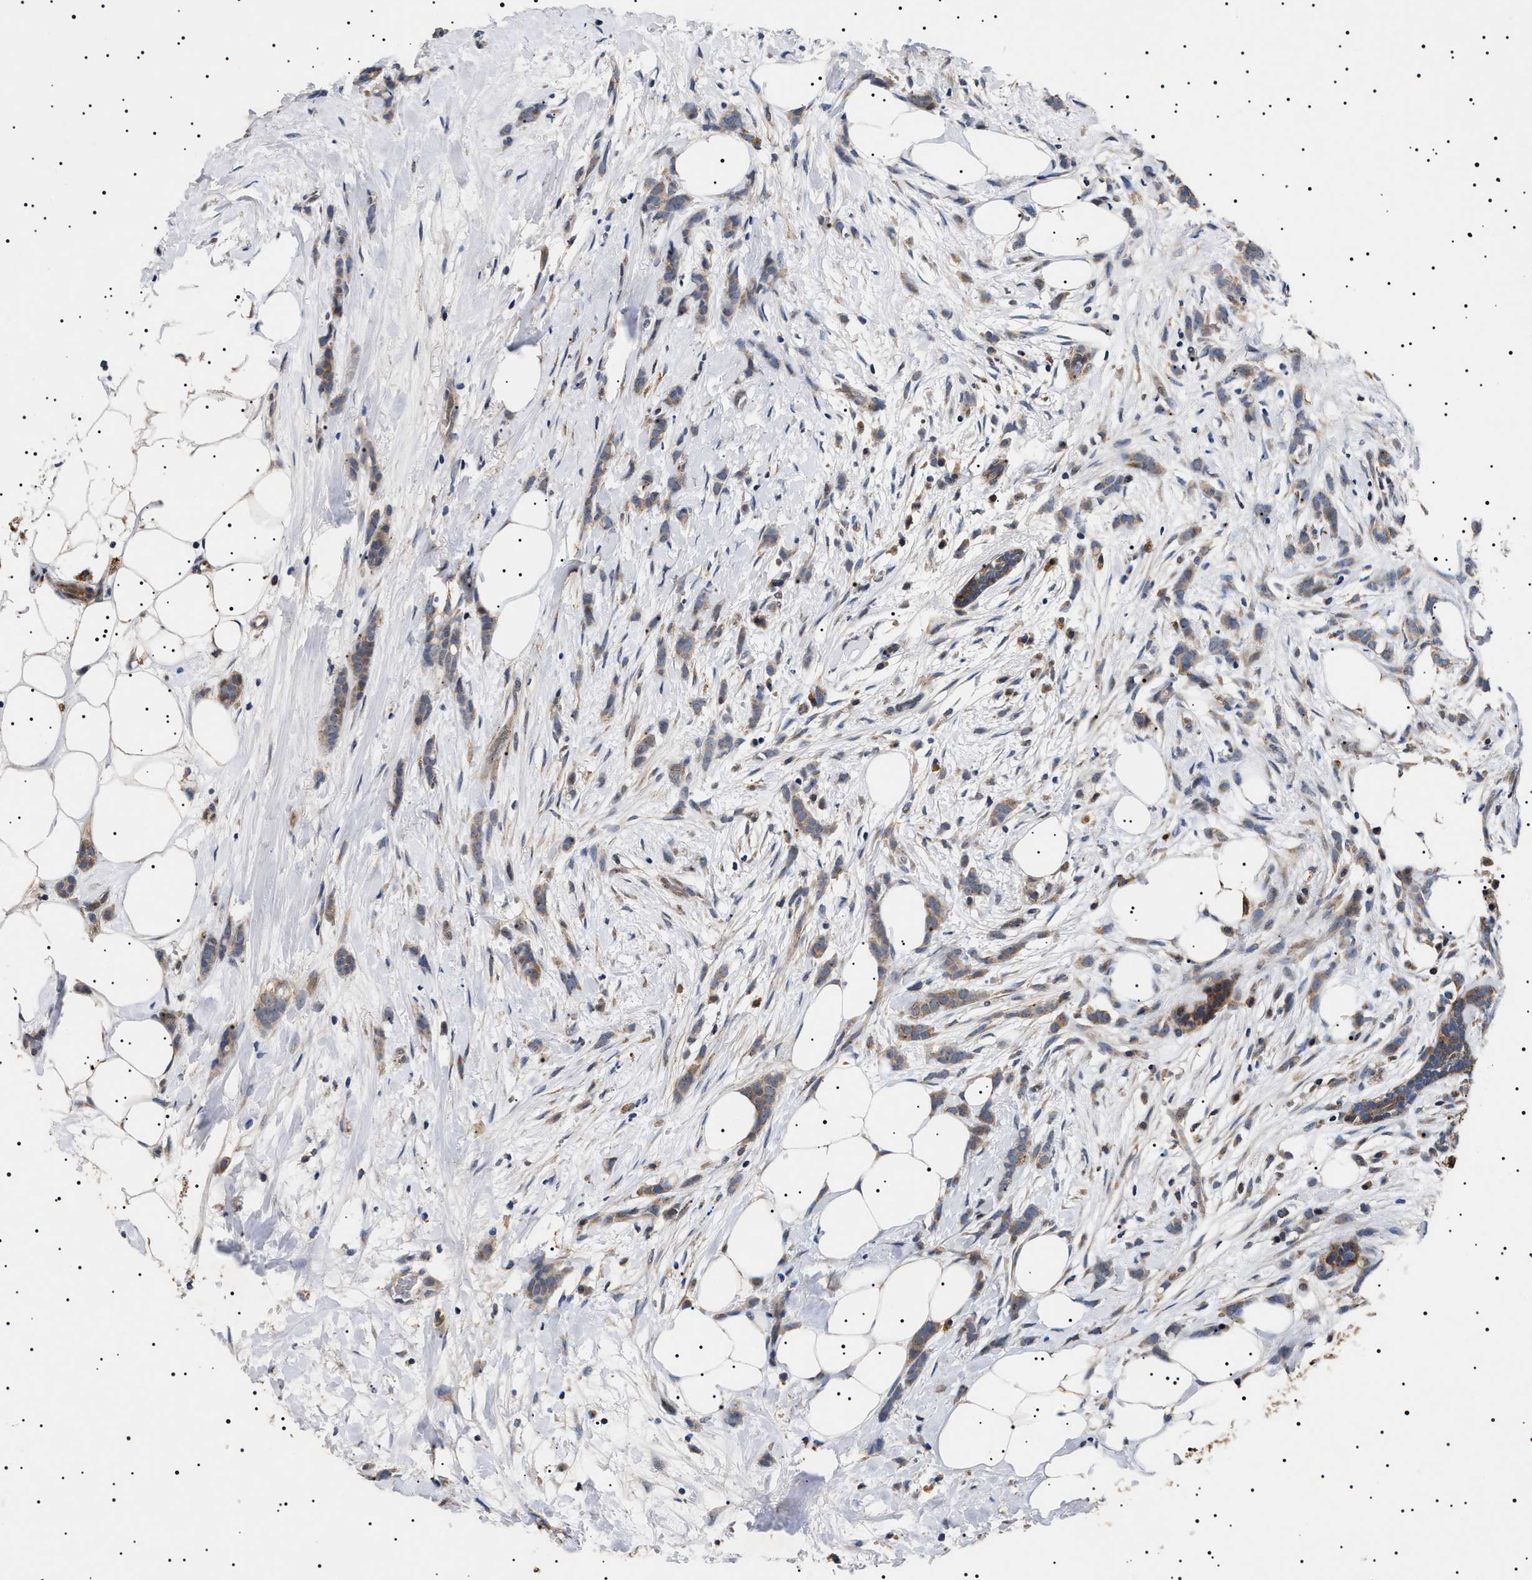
{"staining": {"intensity": "weak", "quantity": ">75%", "location": "cytoplasmic/membranous"}, "tissue": "breast cancer", "cell_type": "Tumor cells", "image_type": "cancer", "snomed": [{"axis": "morphology", "description": "Lobular carcinoma, in situ"}, {"axis": "morphology", "description": "Lobular carcinoma"}, {"axis": "topography", "description": "Breast"}], "caption": "Immunohistochemical staining of breast cancer exhibits weak cytoplasmic/membranous protein expression in approximately >75% of tumor cells. Nuclei are stained in blue.", "gene": "RAB34", "patient": {"sex": "female", "age": 41}}